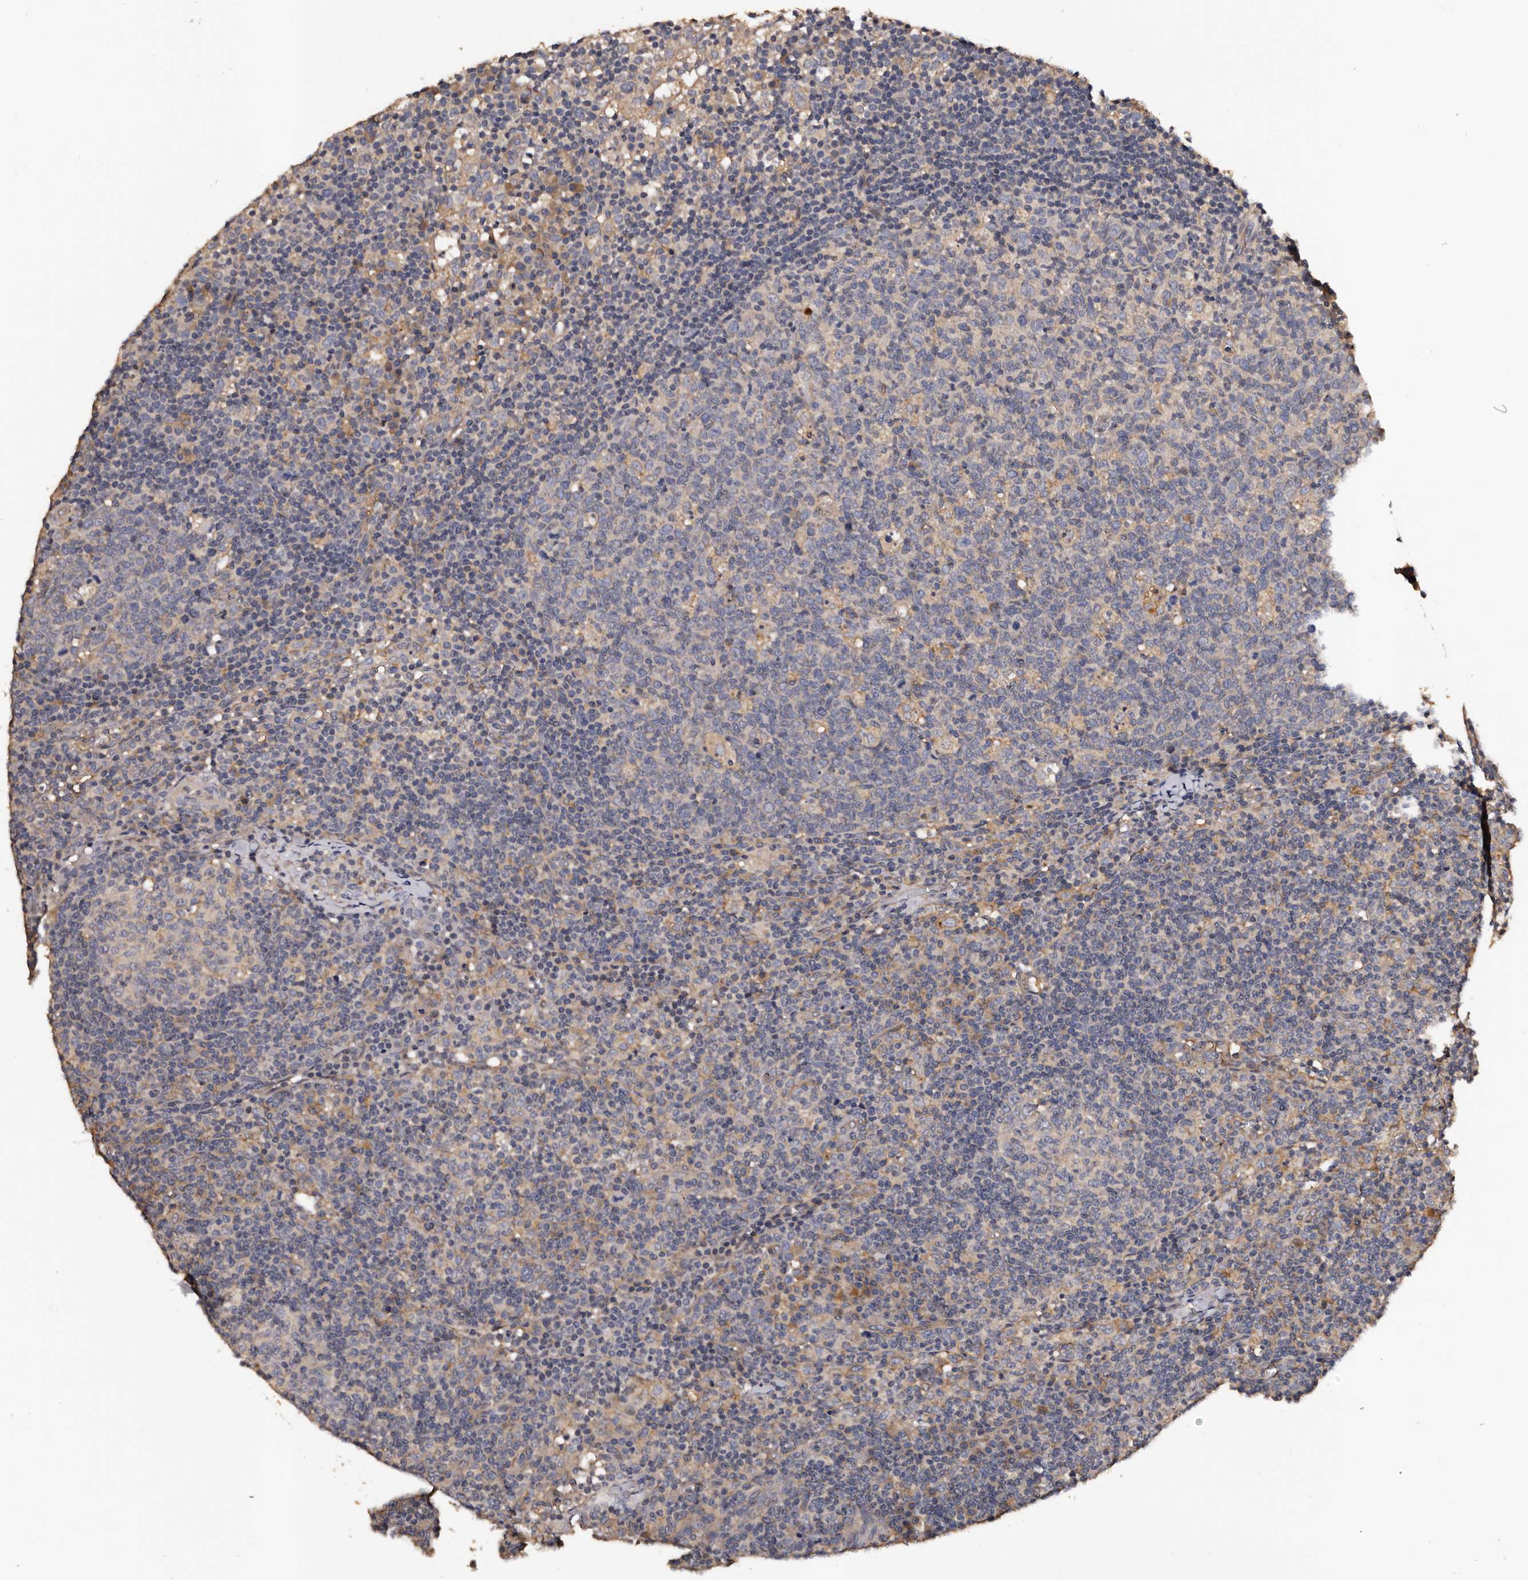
{"staining": {"intensity": "weak", "quantity": "<25%", "location": "cytoplasmic/membranous"}, "tissue": "lymph node", "cell_type": "Germinal center cells", "image_type": "normal", "snomed": [{"axis": "morphology", "description": "Normal tissue, NOS"}, {"axis": "morphology", "description": "Inflammation, NOS"}, {"axis": "topography", "description": "Lymph node"}], "caption": "Immunohistochemistry image of normal human lymph node stained for a protein (brown), which demonstrates no positivity in germinal center cells. (IHC, brightfield microscopy, high magnification).", "gene": "ADCK5", "patient": {"sex": "male", "age": 55}}